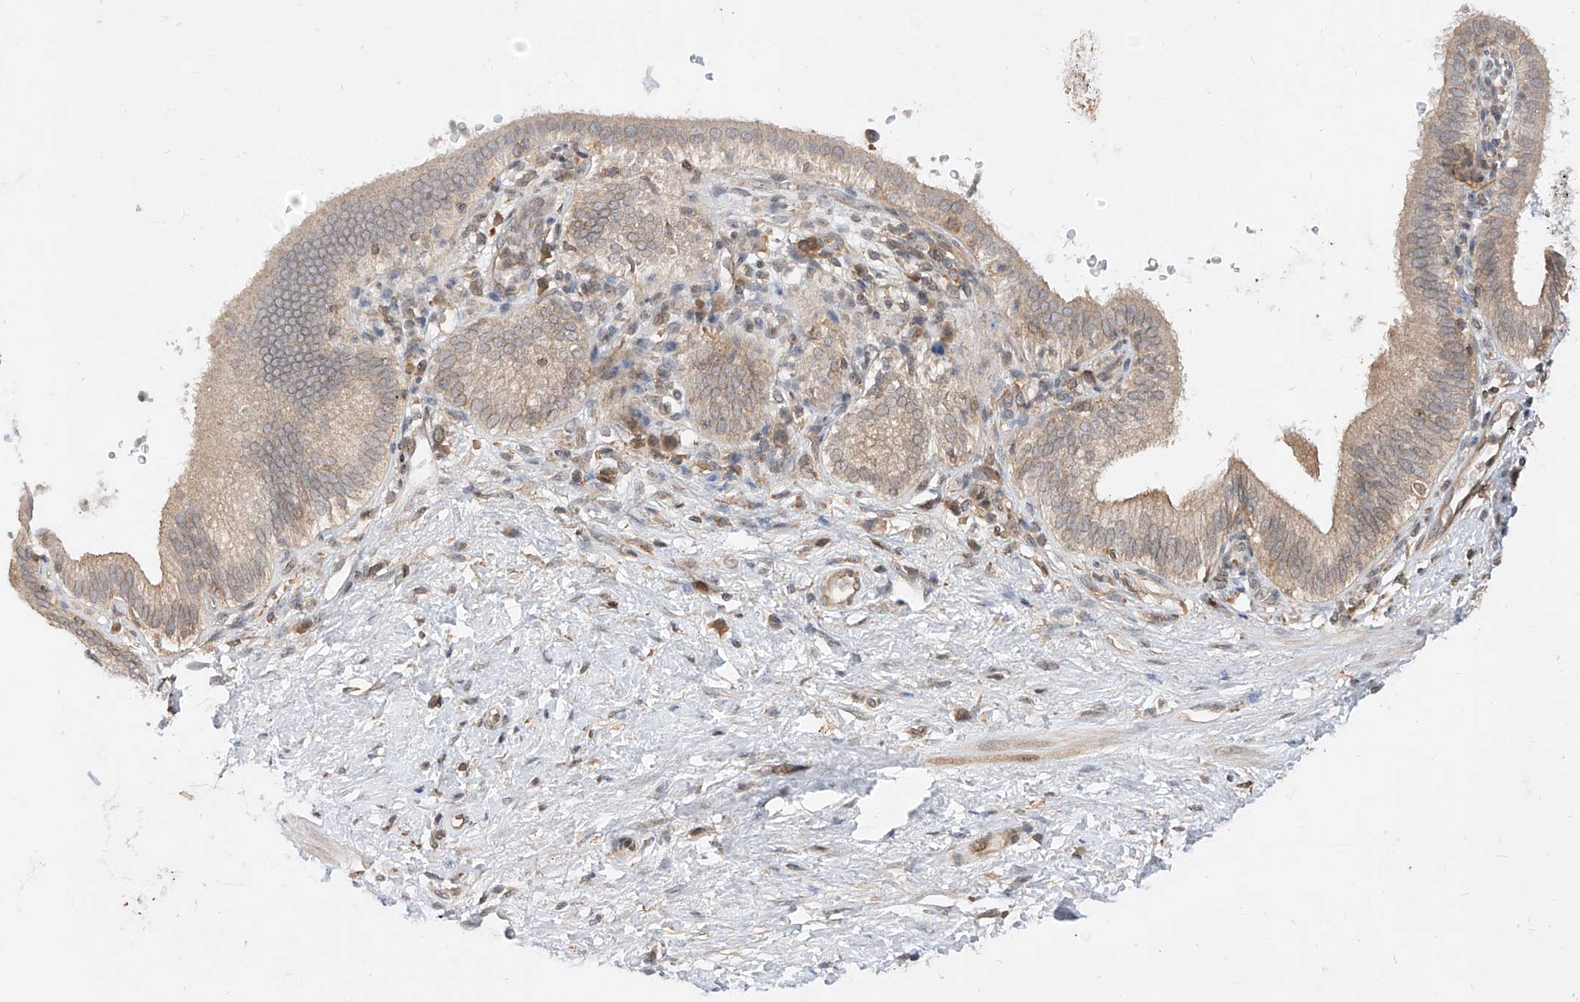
{"staining": {"intensity": "moderate", "quantity": "25%-75%", "location": "cytoplasmic/membranous,nuclear"}, "tissue": "pancreatic cancer", "cell_type": "Tumor cells", "image_type": "cancer", "snomed": [{"axis": "morphology", "description": "Adenocarcinoma, NOS"}, {"axis": "topography", "description": "Pancreas"}], "caption": "Human pancreatic cancer (adenocarcinoma) stained for a protein (brown) demonstrates moderate cytoplasmic/membranous and nuclear positive staining in about 25%-75% of tumor cells.", "gene": "DIRAS3", "patient": {"sex": "female", "age": 73}}